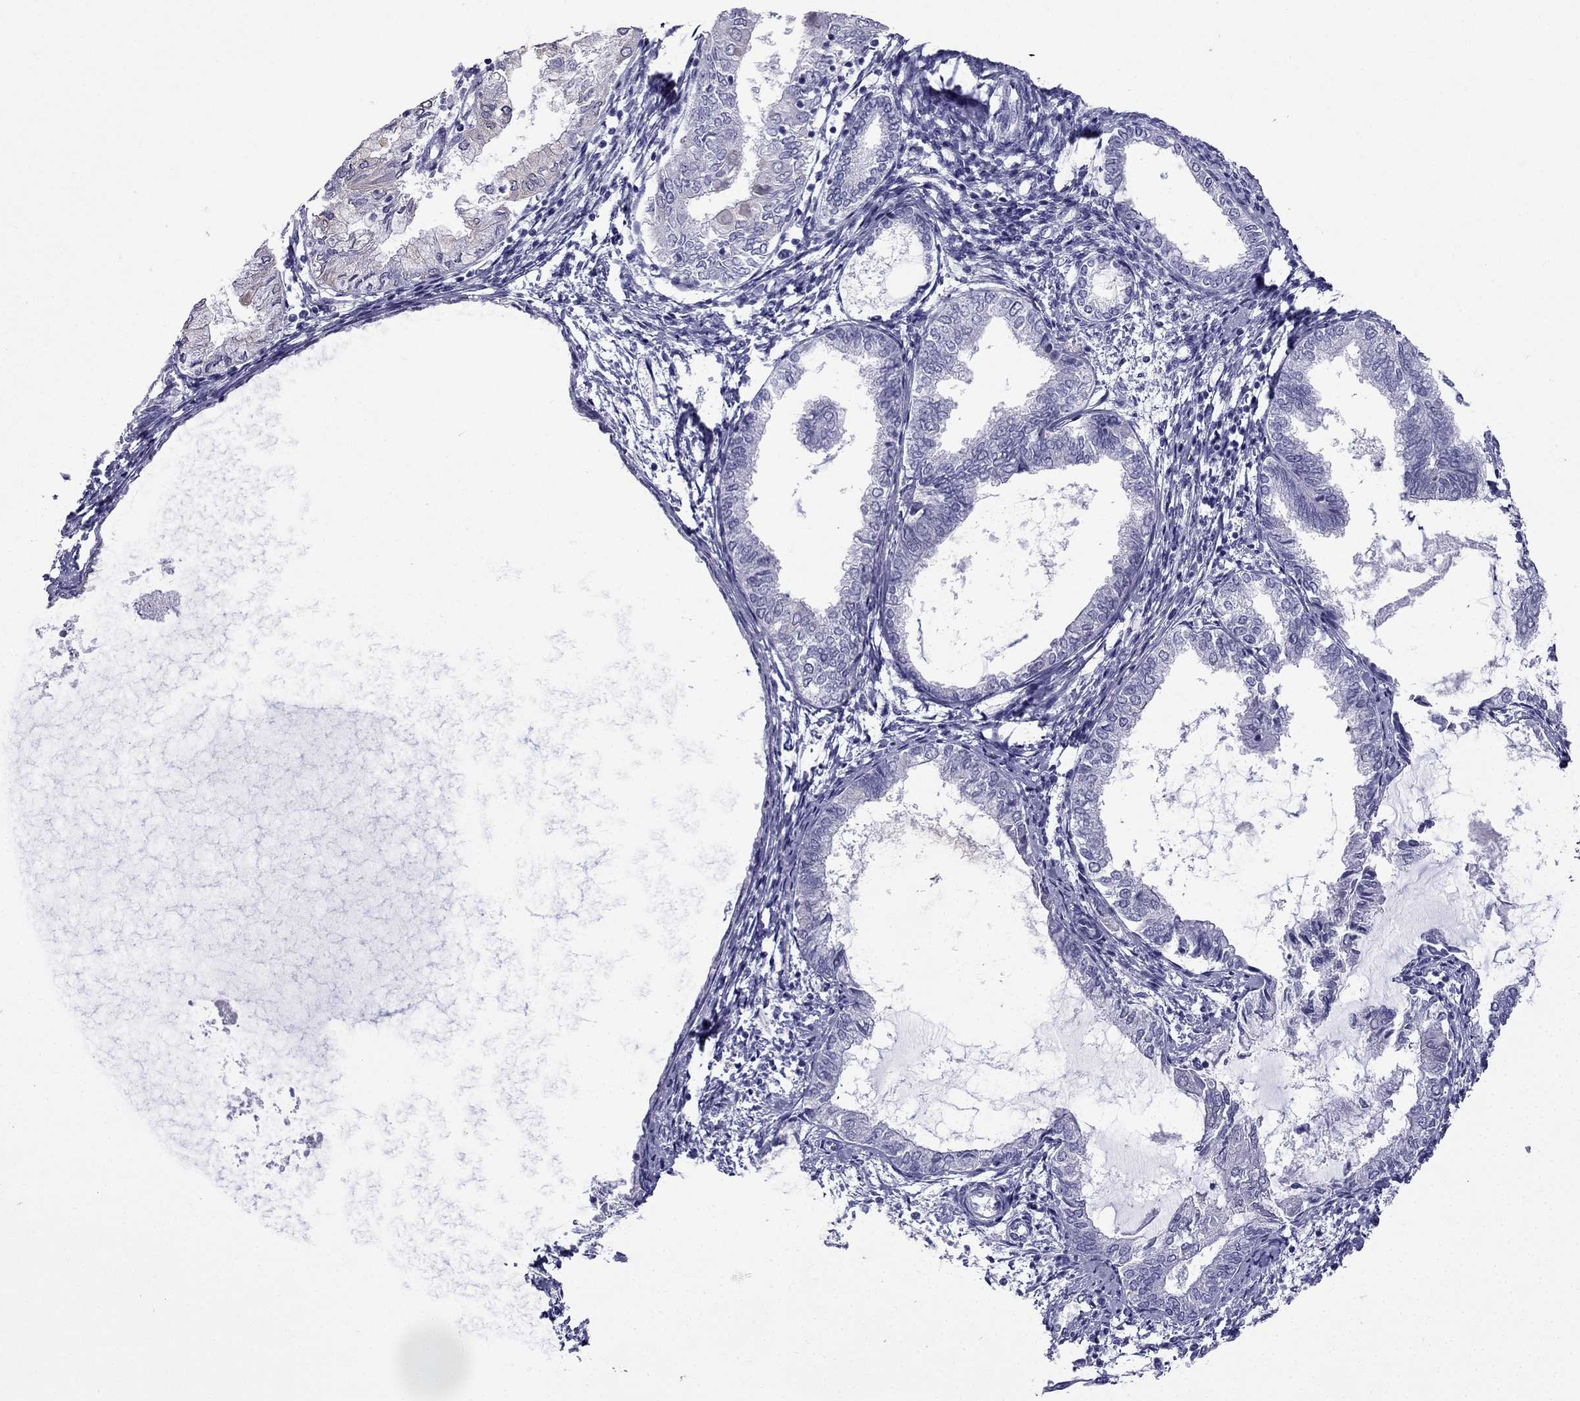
{"staining": {"intensity": "weak", "quantity": "<25%", "location": "cytoplasmic/membranous"}, "tissue": "endometrial cancer", "cell_type": "Tumor cells", "image_type": "cancer", "snomed": [{"axis": "morphology", "description": "Adenocarcinoma, NOS"}, {"axis": "topography", "description": "Endometrium"}], "caption": "Immunohistochemistry micrograph of neoplastic tissue: endometrial cancer (adenocarcinoma) stained with DAB demonstrates no significant protein expression in tumor cells.", "gene": "GJA8", "patient": {"sex": "female", "age": 68}}